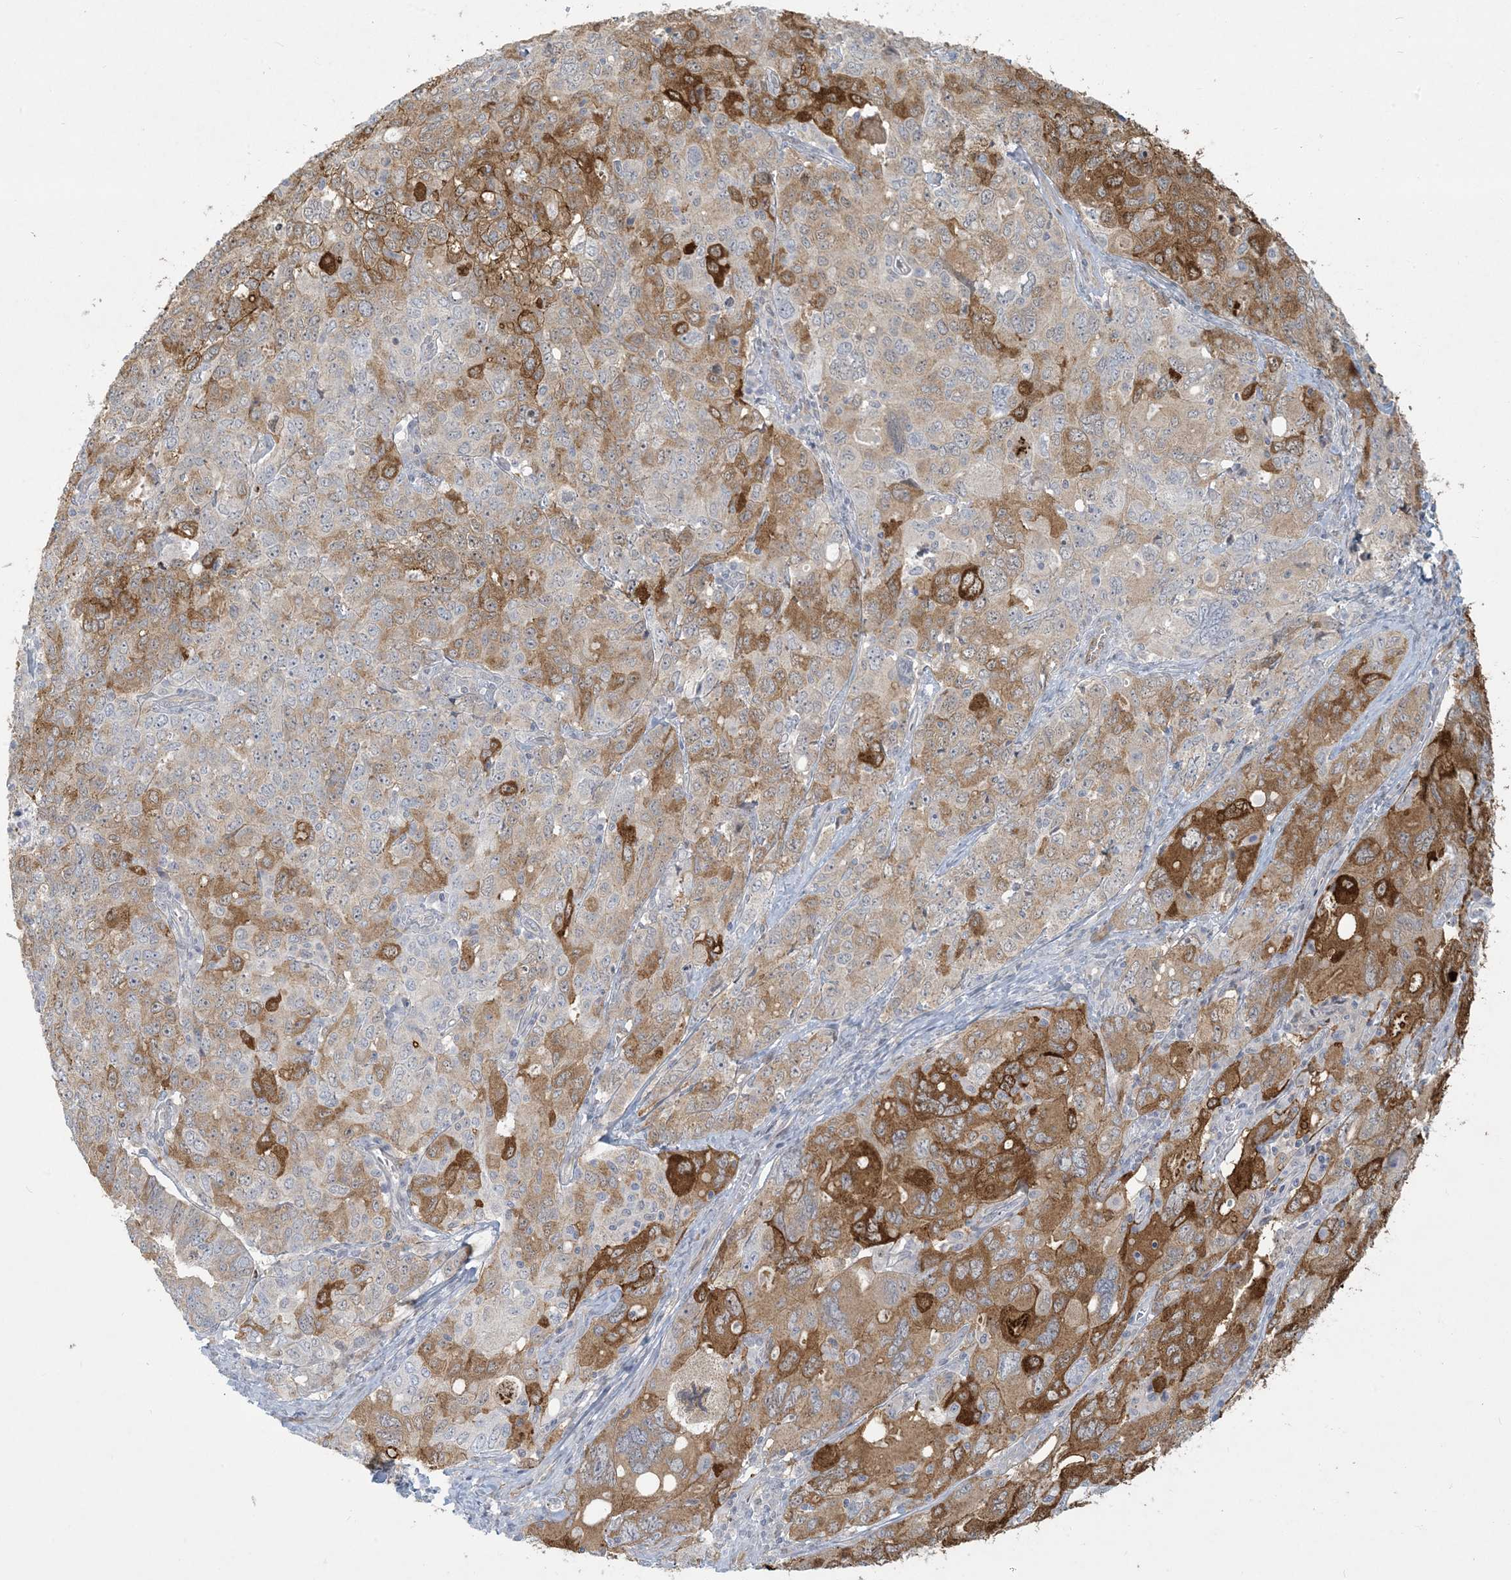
{"staining": {"intensity": "moderate", "quantity": "25%-75%", "location": "cytoplasmic/membranous"}, "tissue": "ovarian cancer", "cell_type": "Tumor cells", "image_type": "cancer", "snomed": [{"axis": "morphology", "description": "Carcinoma, endometroid"}, {"axis": "topography", "description": "Ovary"}], "caption": "Human ovarian endometroid carcinoma stained for a protein (brown) demonstrates moderate cytoplasmic/membranous positive expression in approximately 25%-75% of tumor cells.", "gene": "BCORL1", "patient": {"sex": "female", "age": 62}}